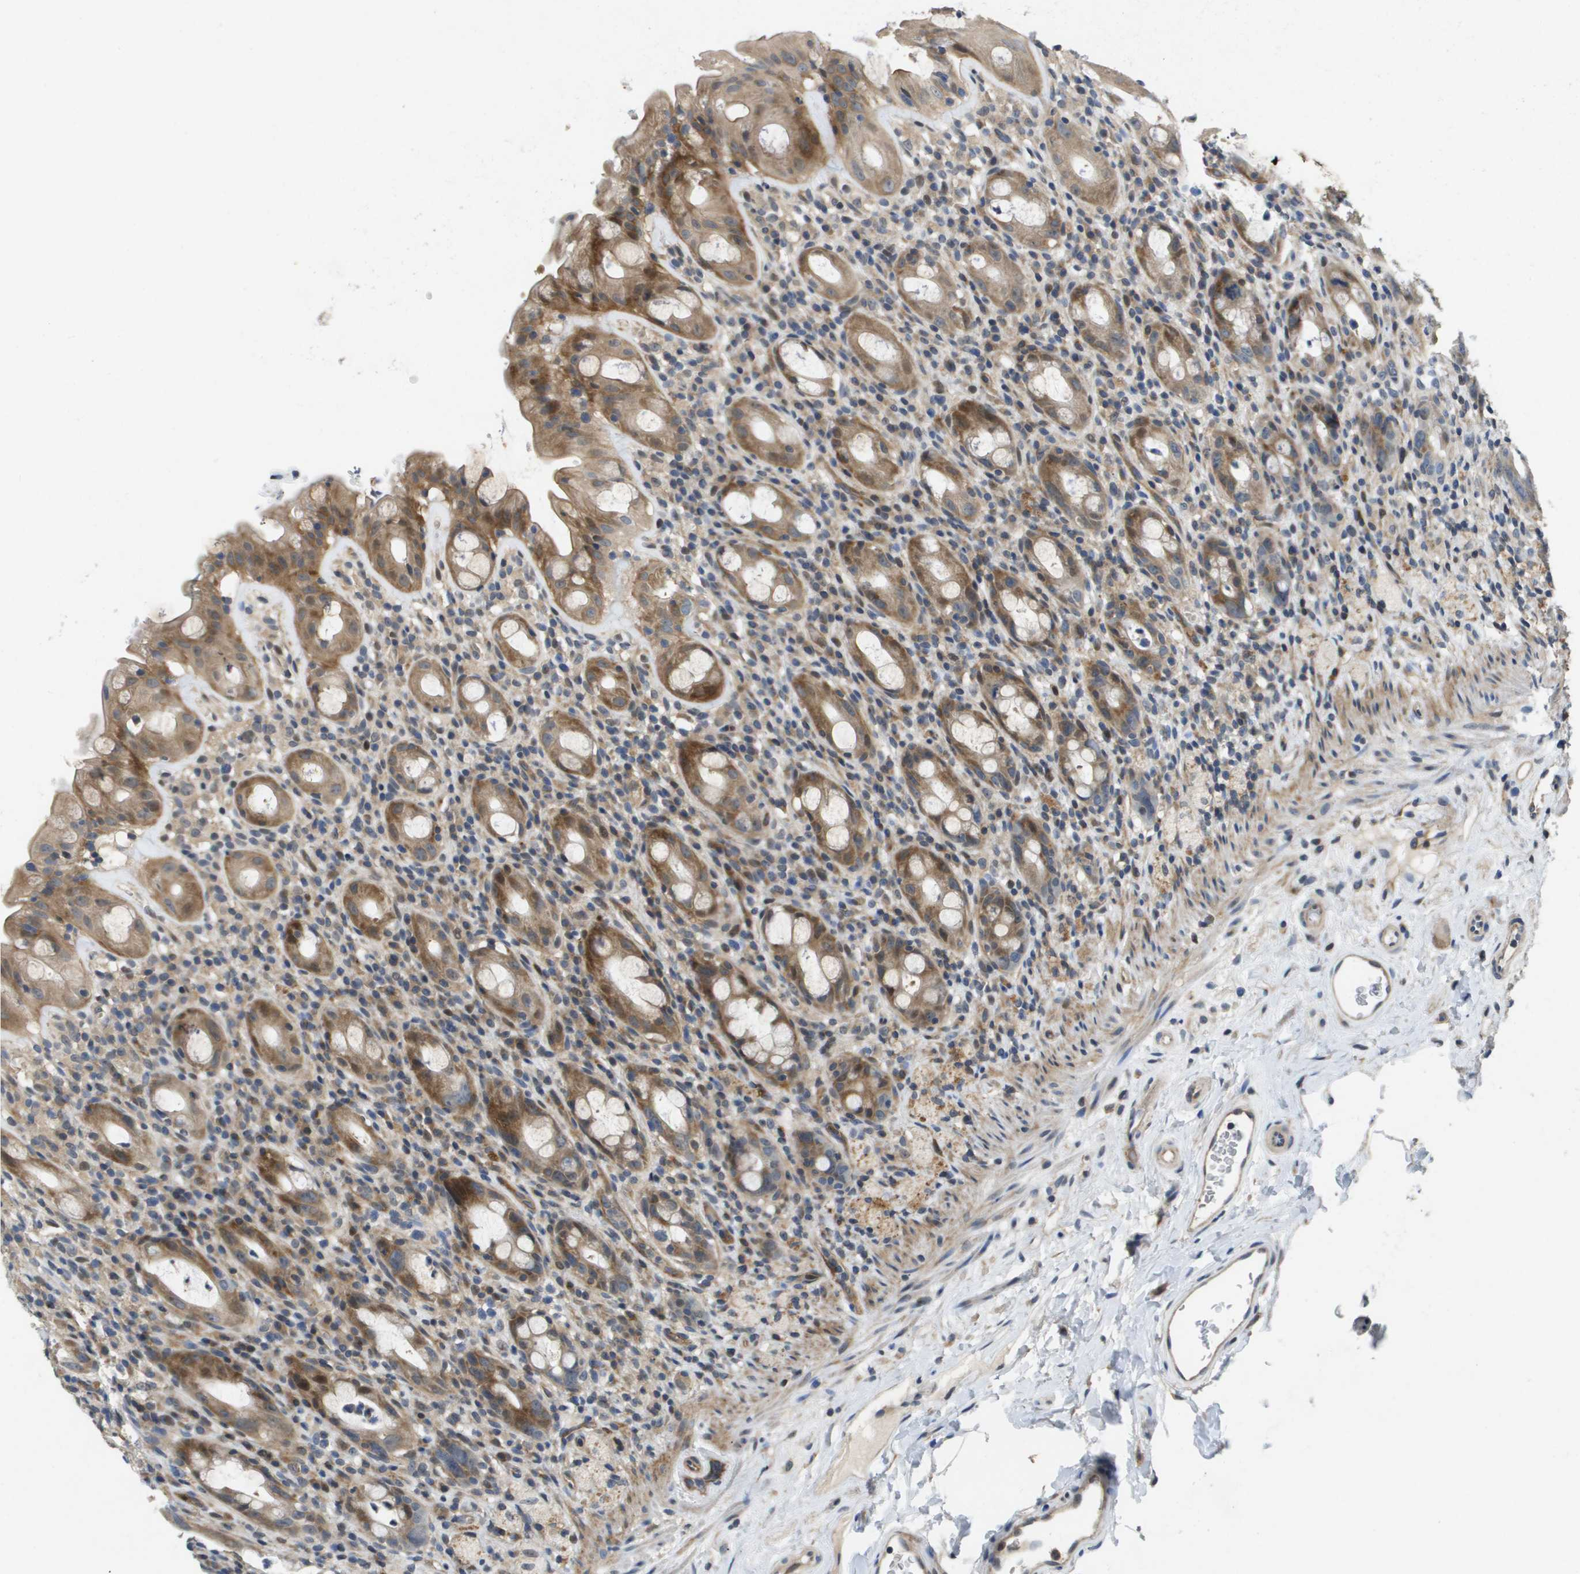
{"staining": {"intensity": "moderate", "quantity": ">75%", "location": "cytoplasmic/membranous"}, "tissue": "rectum", "cell_type": "Glandular cells", "image_type": "normal", "snomed": [{"axis": "morphology", "description": "Normal tissue, NOS"}, {"axis": "topography", "description": "Rectum"}], "caption": "Immunohistochemical staining of unremarkable rectum reveals medium levels of moderate cytoplasmic/membranous positivity in about >75% of glandular cells.", "gene": "SCN4B", "patient": {"sex": "male", "age": 44}}